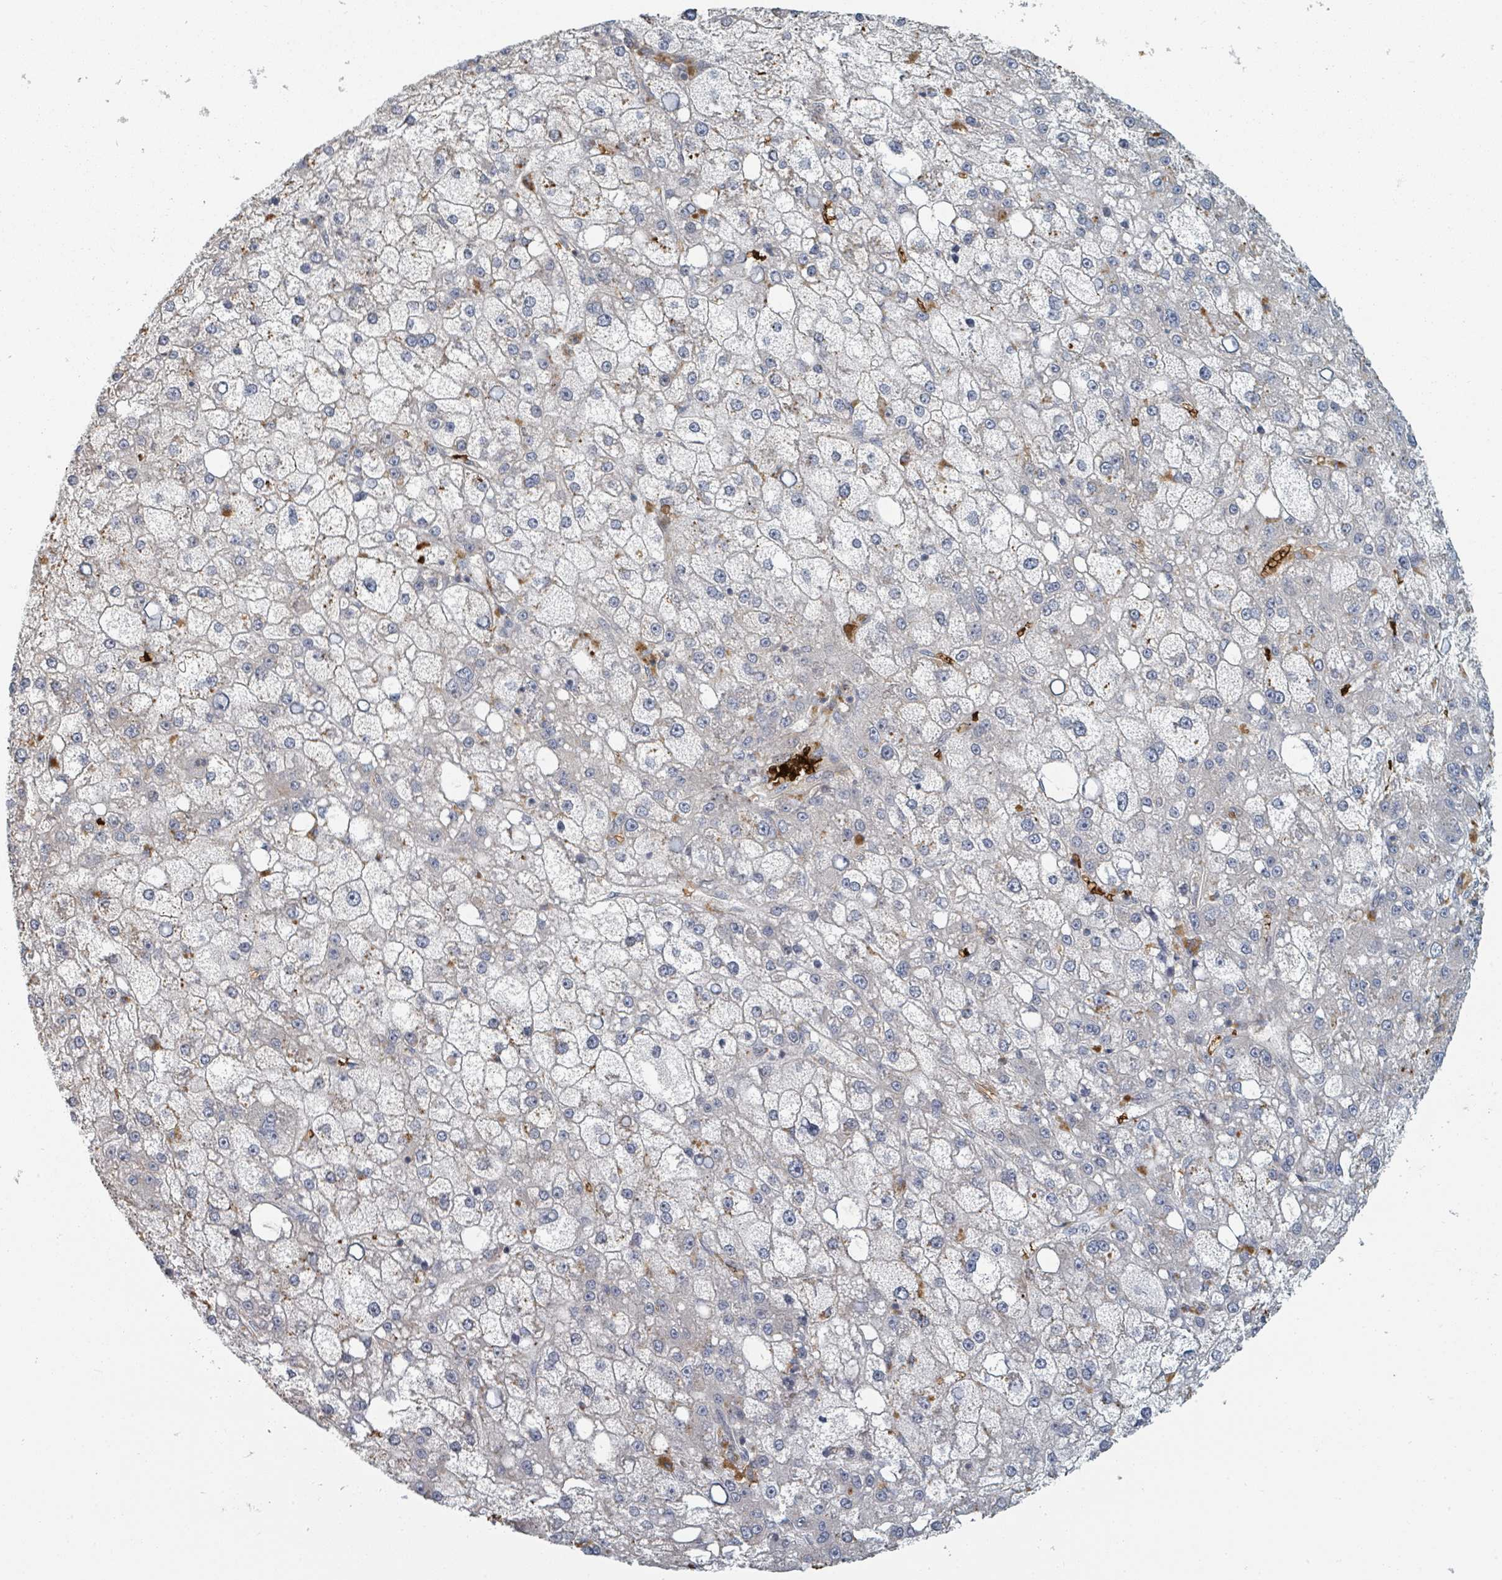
{"staining": {"intensity": "negative", "quantity": "none", "location": "none"}, "tissue": "liver cancer", "cell_type": "Tumor cells", "image_type": "cancer", "snomed": [{"axis": "morphology", "description": "Carcinoma, Hepatocellular, NOS"}, {"axis": "topography", "description": "Liver"}], "caption": "An image of human liver cancer (hepatocellular carcinoma) is negative for staining in tumor cells.", "gene": "TRPC4AP", "patient": {"sex": "male", "age": 67}}